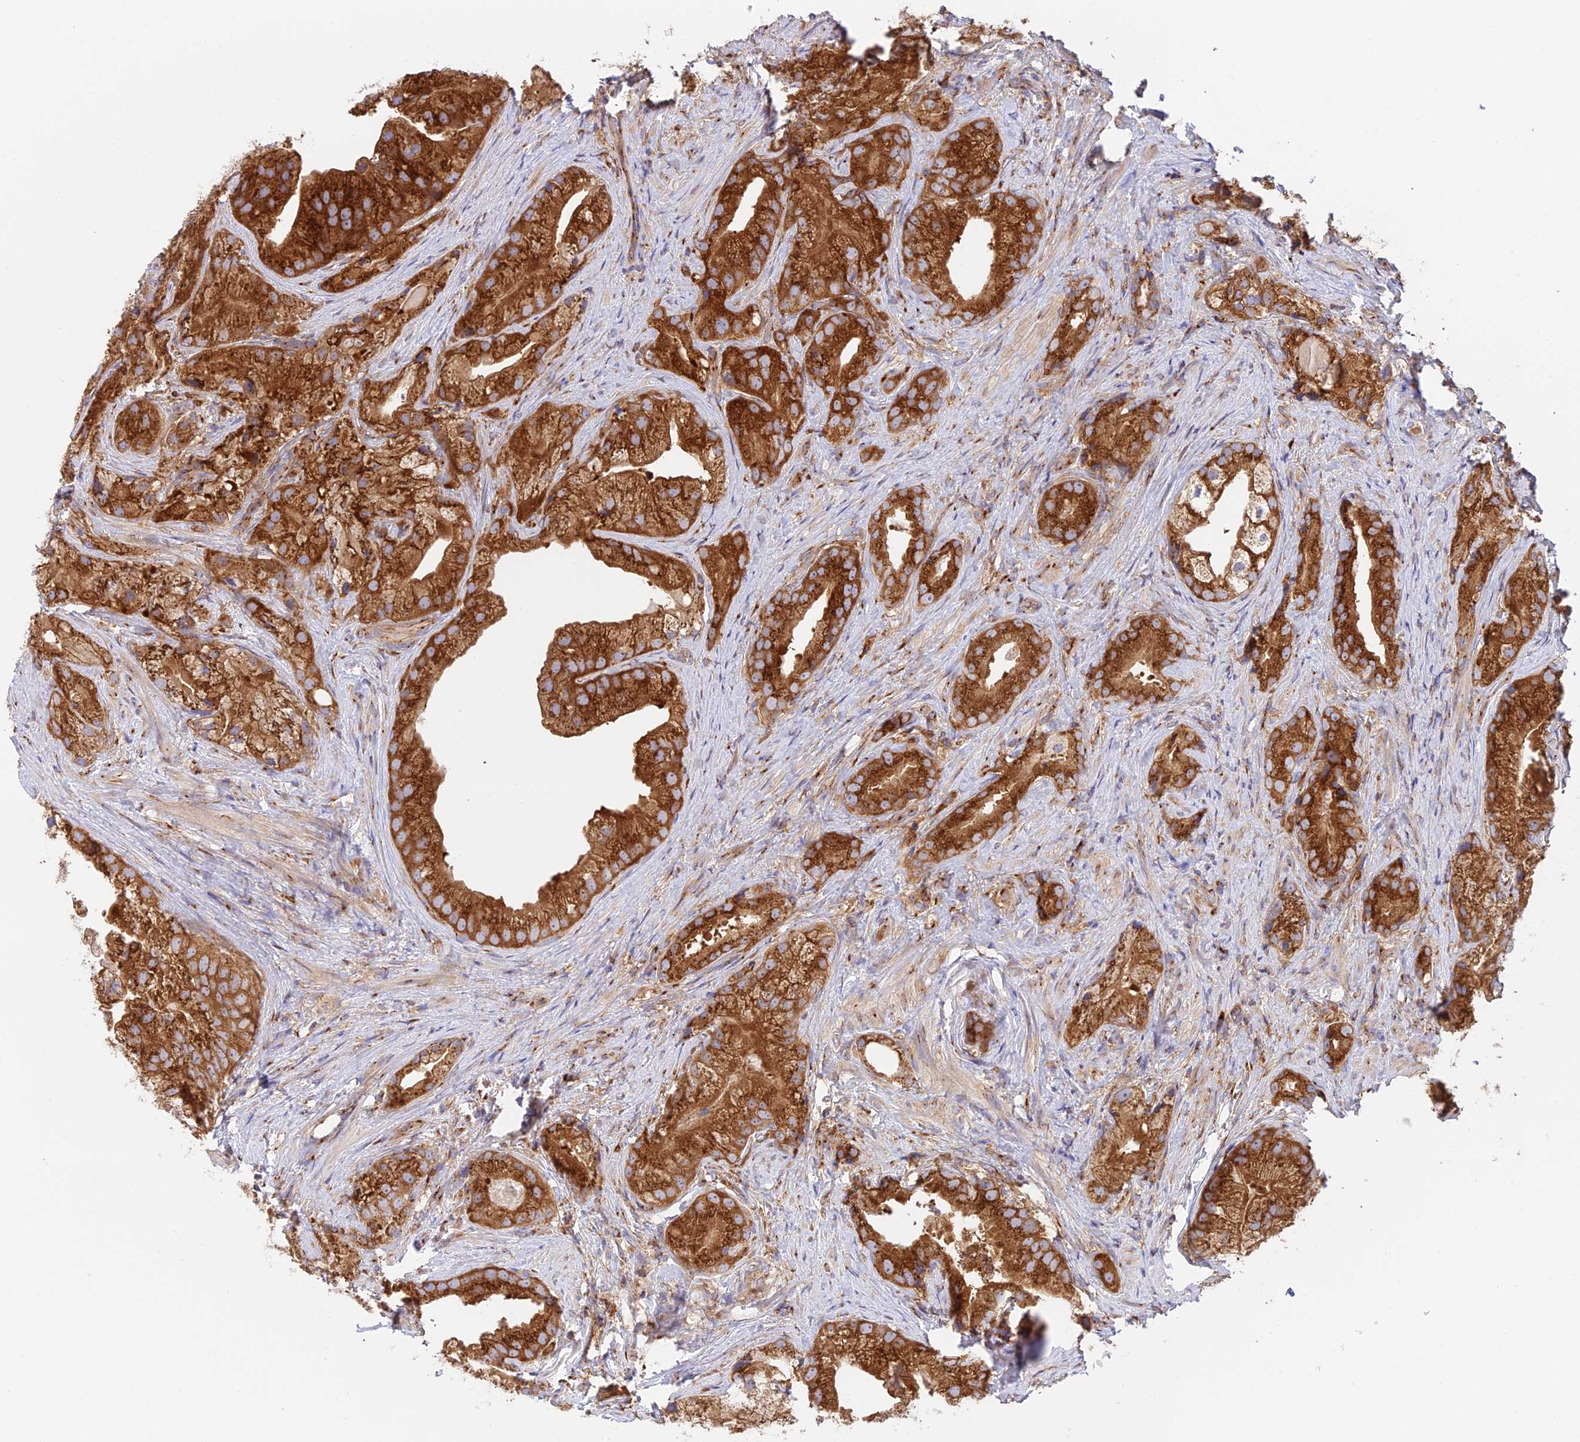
{"staining": {"intensity": "strong", "quantity": ">75%", "location": "cytoplasmic/membranous"}, "tissue": "prostate cancer", "cell_type": "Tumor cells", "image_type": "cancer", "snomed": [{"axis": "morphology", "description": "Adenocarcinoma, Low grade"}, {"axis": "topography", "description": "Prostate"}], "caption": "Prostate cancer (low-grade adenocarcinoma) stained with immunohistochemistry demonstrates strong cytoplasmic/membranous positivity in approximately >75% of tumor cells.", "gene": "GOLGA3", "patient": {"sex": "male", "age": 71}}